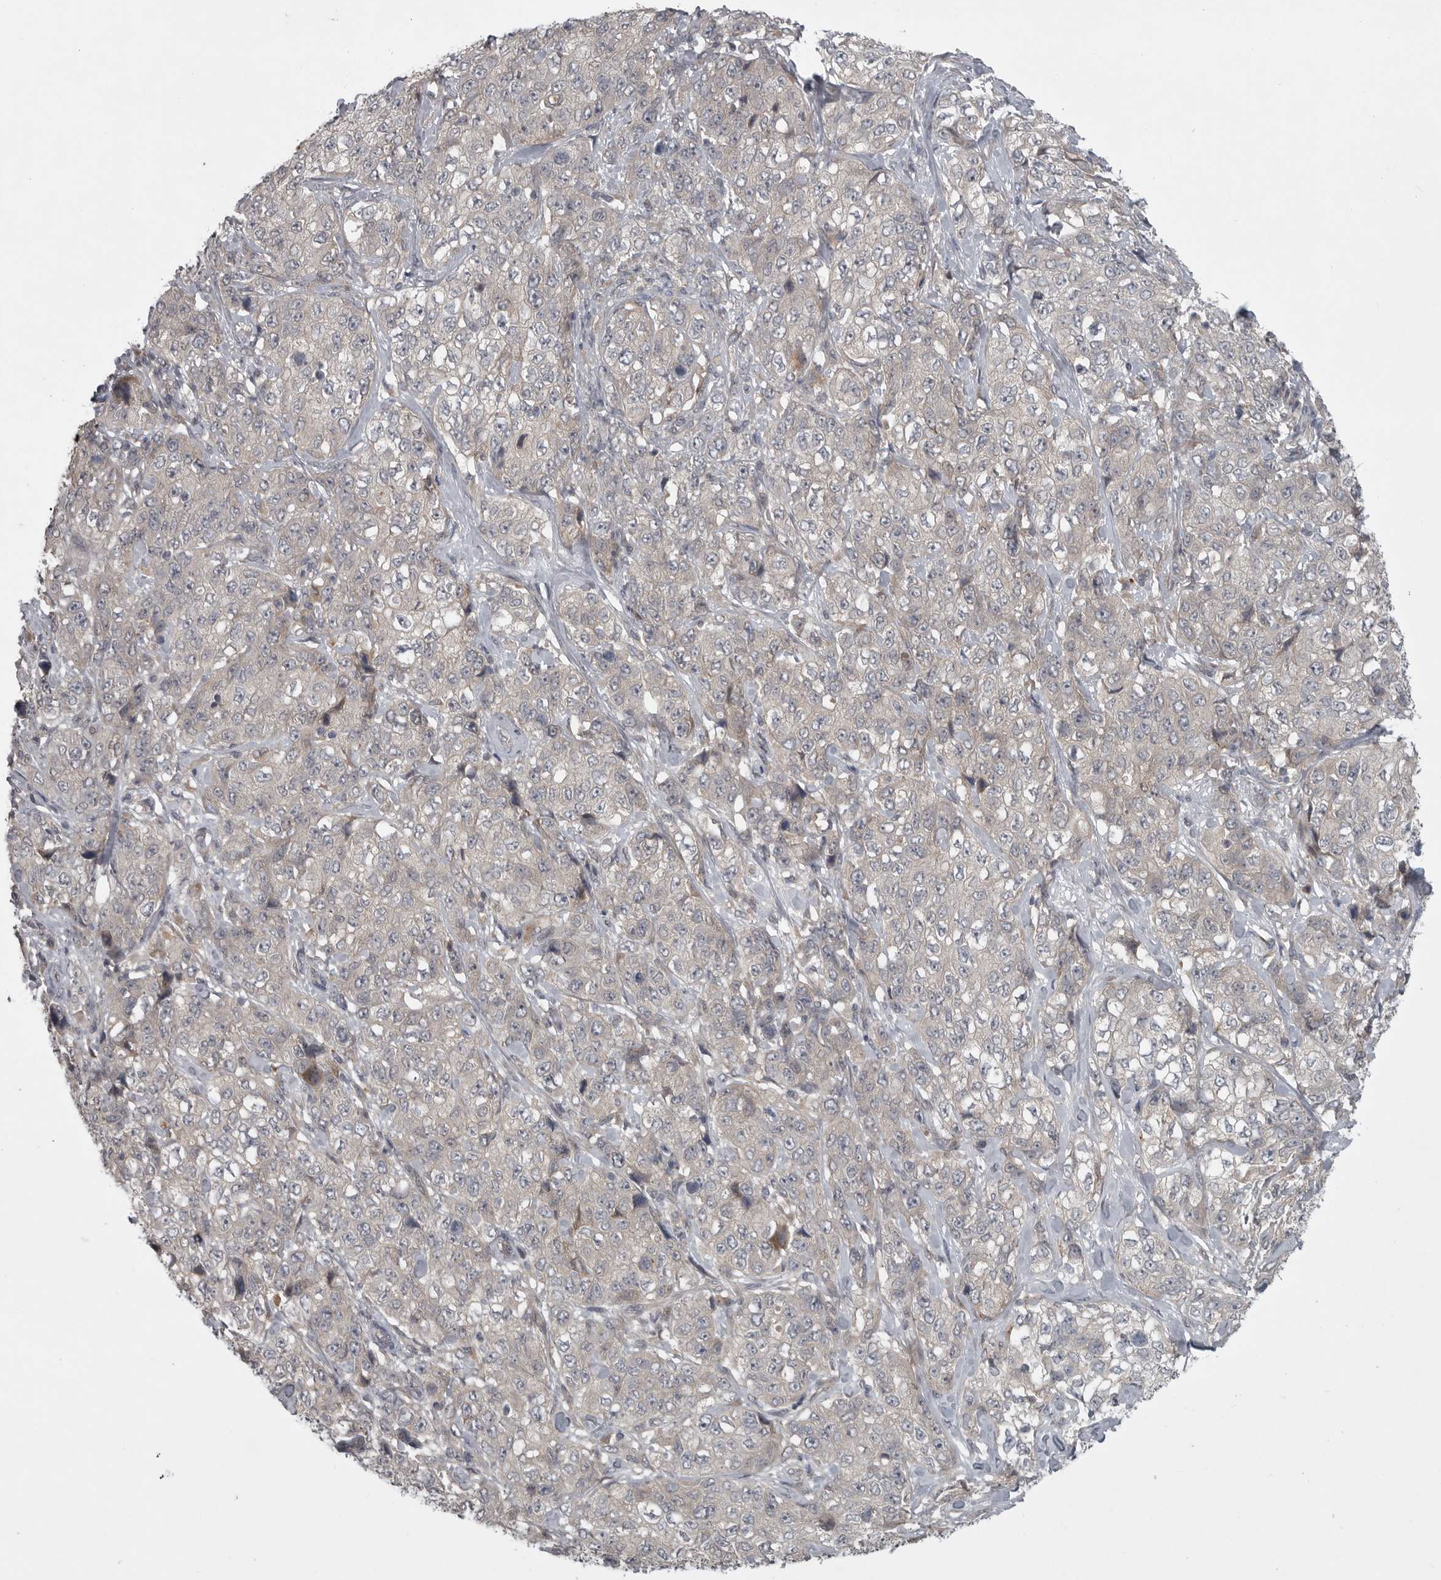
{"staining": {"intensity": "negative", "quantity": "none", "location": "none"}, "tissue": "stomach cancer", "cell_type": "Tumor cells", "image_type": "cancer", "snomed": [{"axis": "morphology", "description": "Adenocarcinoma, NOS"}, {"axis": "topography", "description": "Stomach"}], "caption": "Stomach cancer (adenocarcinoma) was stained to show a protein in brown. There is no significant expression in tumor cells.", "gene": "PHF13", "patient": {"sex": "male", "age": 48}}